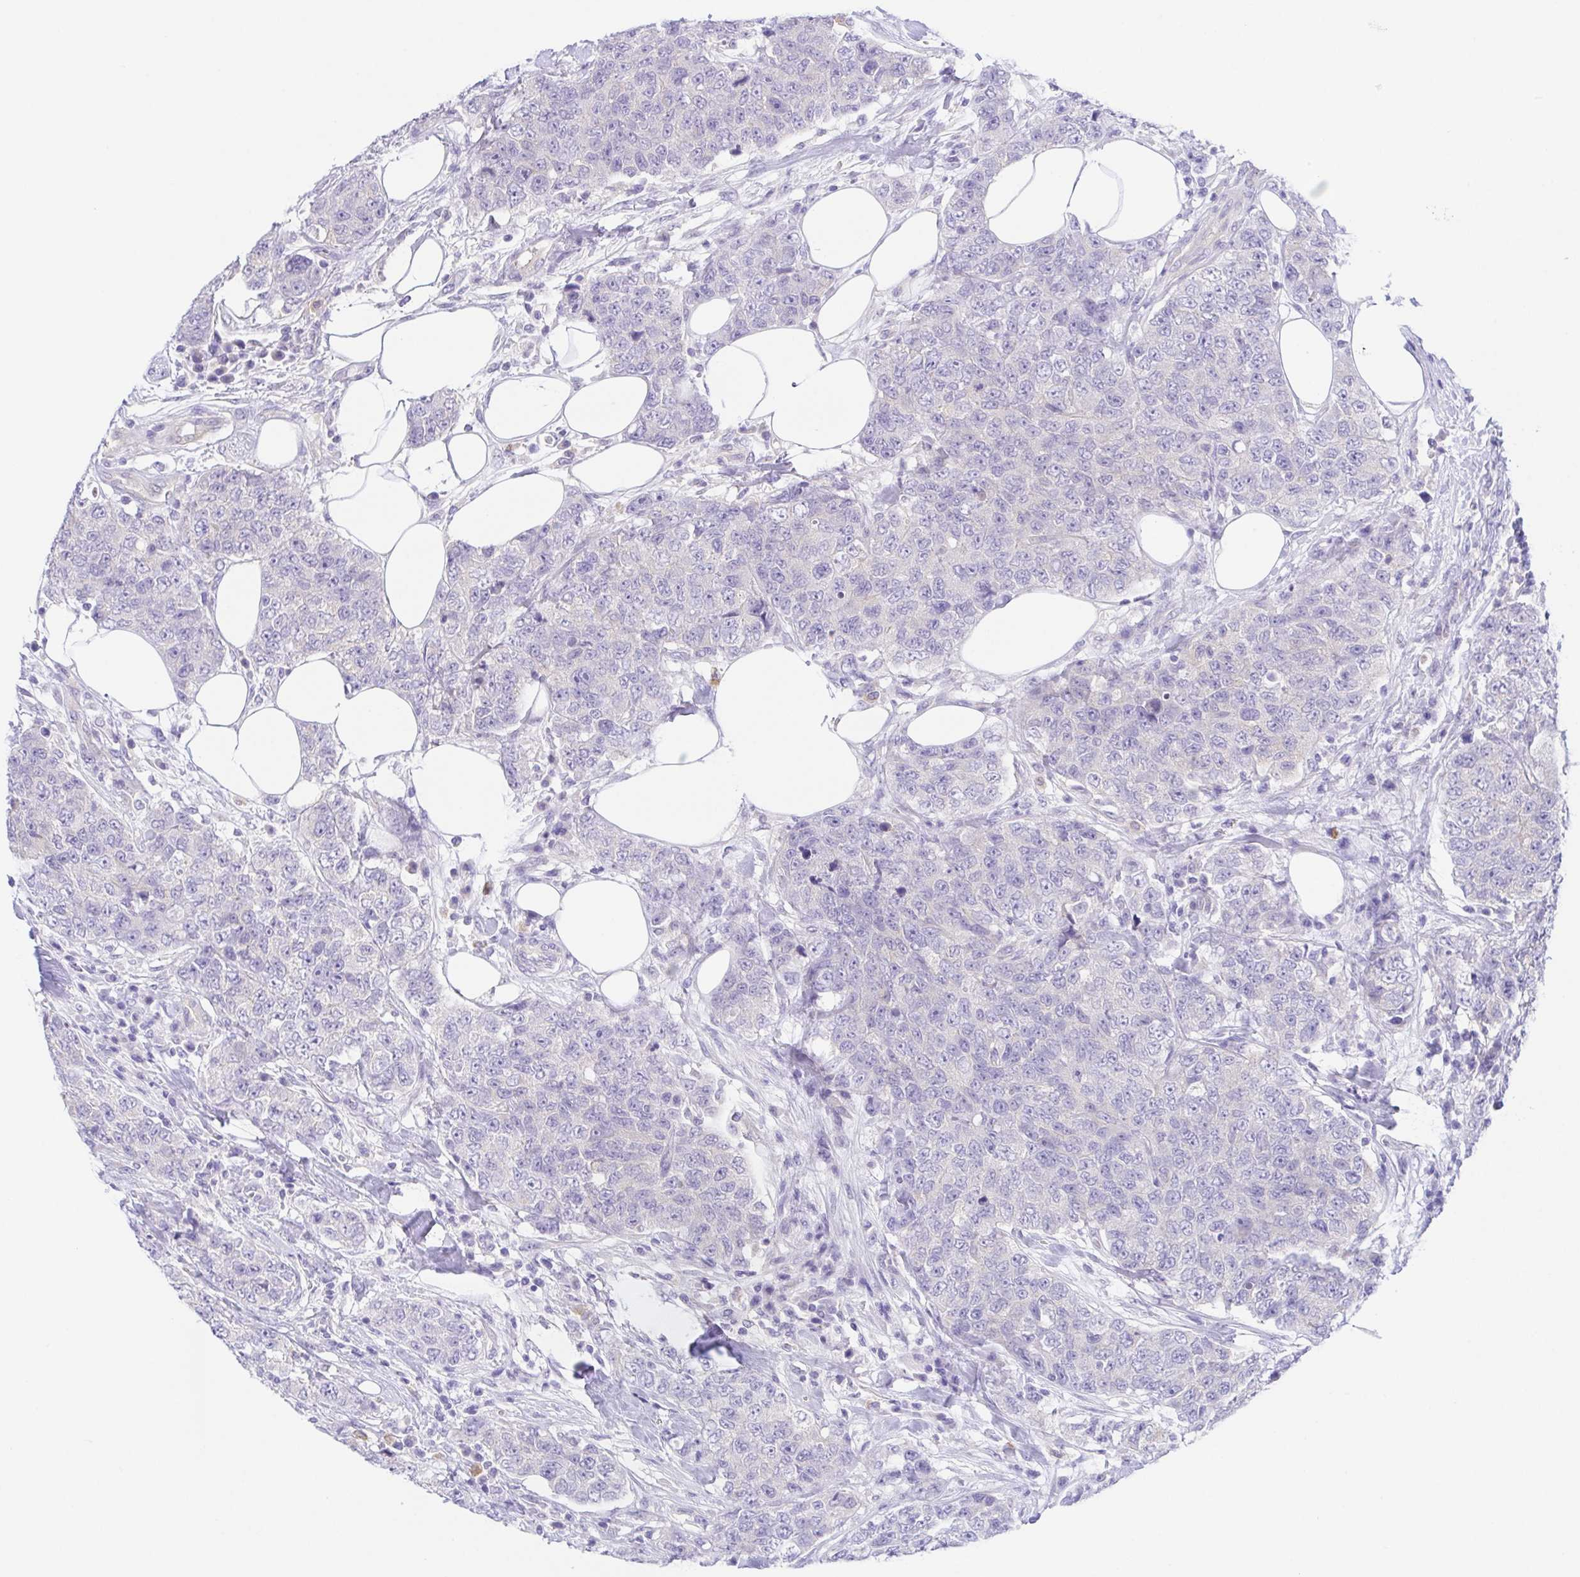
{"staining": {"intensity": "negative", "quantity": "none", "location": "none"}, "tissue": "urothelial cancer", "cell_type": "Tumor cells", "image_type": "cancer", "snomed": [{"axis": "morphology", "description": "Urothelial carcinoma, High grade"}, {"axis": "topography", "description": "Urinary bladder"}], "caption": "A high-resolution micrograph shows IHC staining of urothelial cancer, which displays no significant positivity in tumor cells.", "gene": "KRTDAP", "patient": {"sex": "female", "age": 78}}